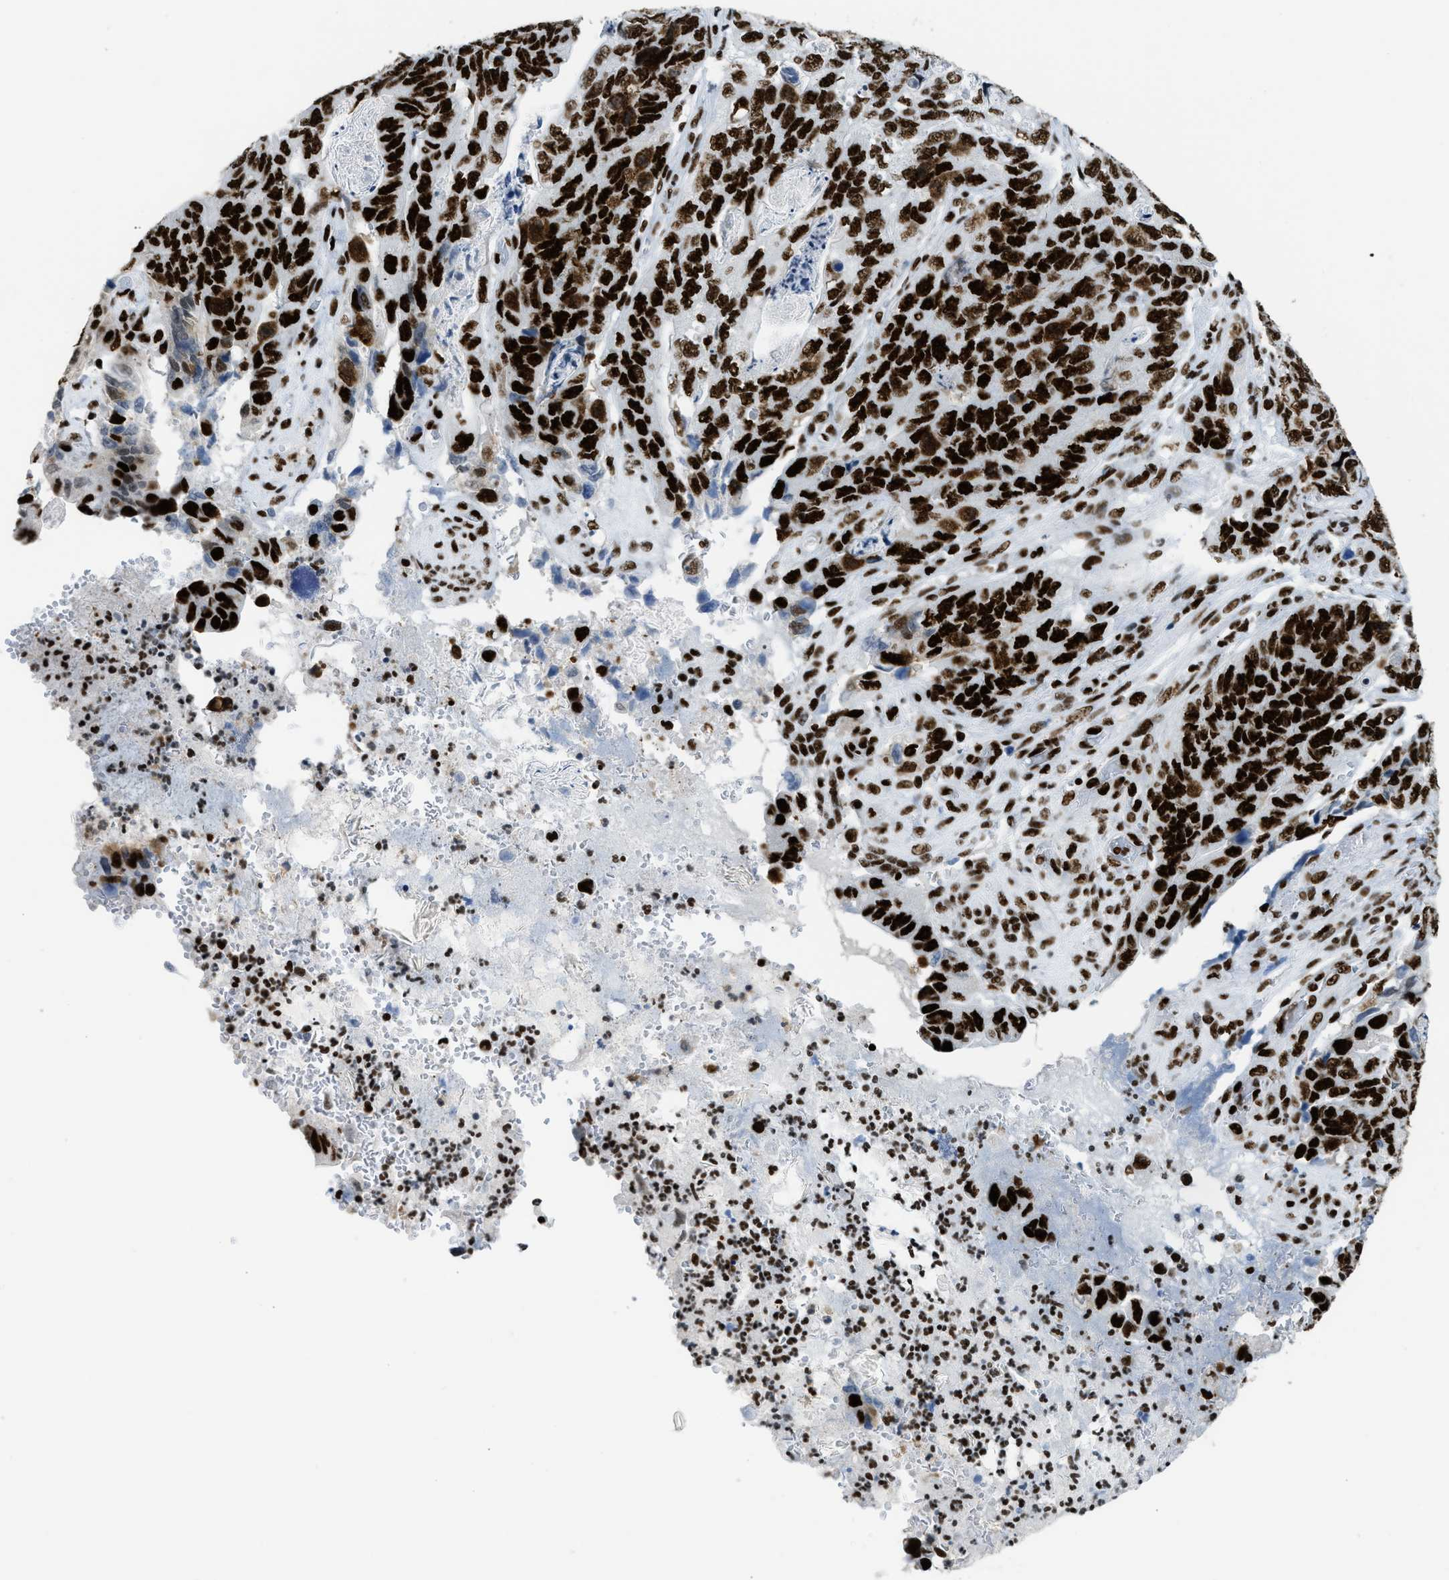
{"staining": {"intensity": "strong", "quantity": ">75%", "location": "nuclear"}, "tissue": "stomach cancer", "cell_type": "Tumor cells", "image_type": "cancer", "snomed": [{"axis": "morphology", "description": "Adenocarcinoma, NOS"}, {"axis": "topography", "description": "Stomach"}], "caption": "Human stomach adenocarcinoma stained for a protein (brown) reveals strong nuclear positive expression in about >75% of tumor cells.", "gene": "PIF1", "patient": {"sex": "female", "age": 89}}